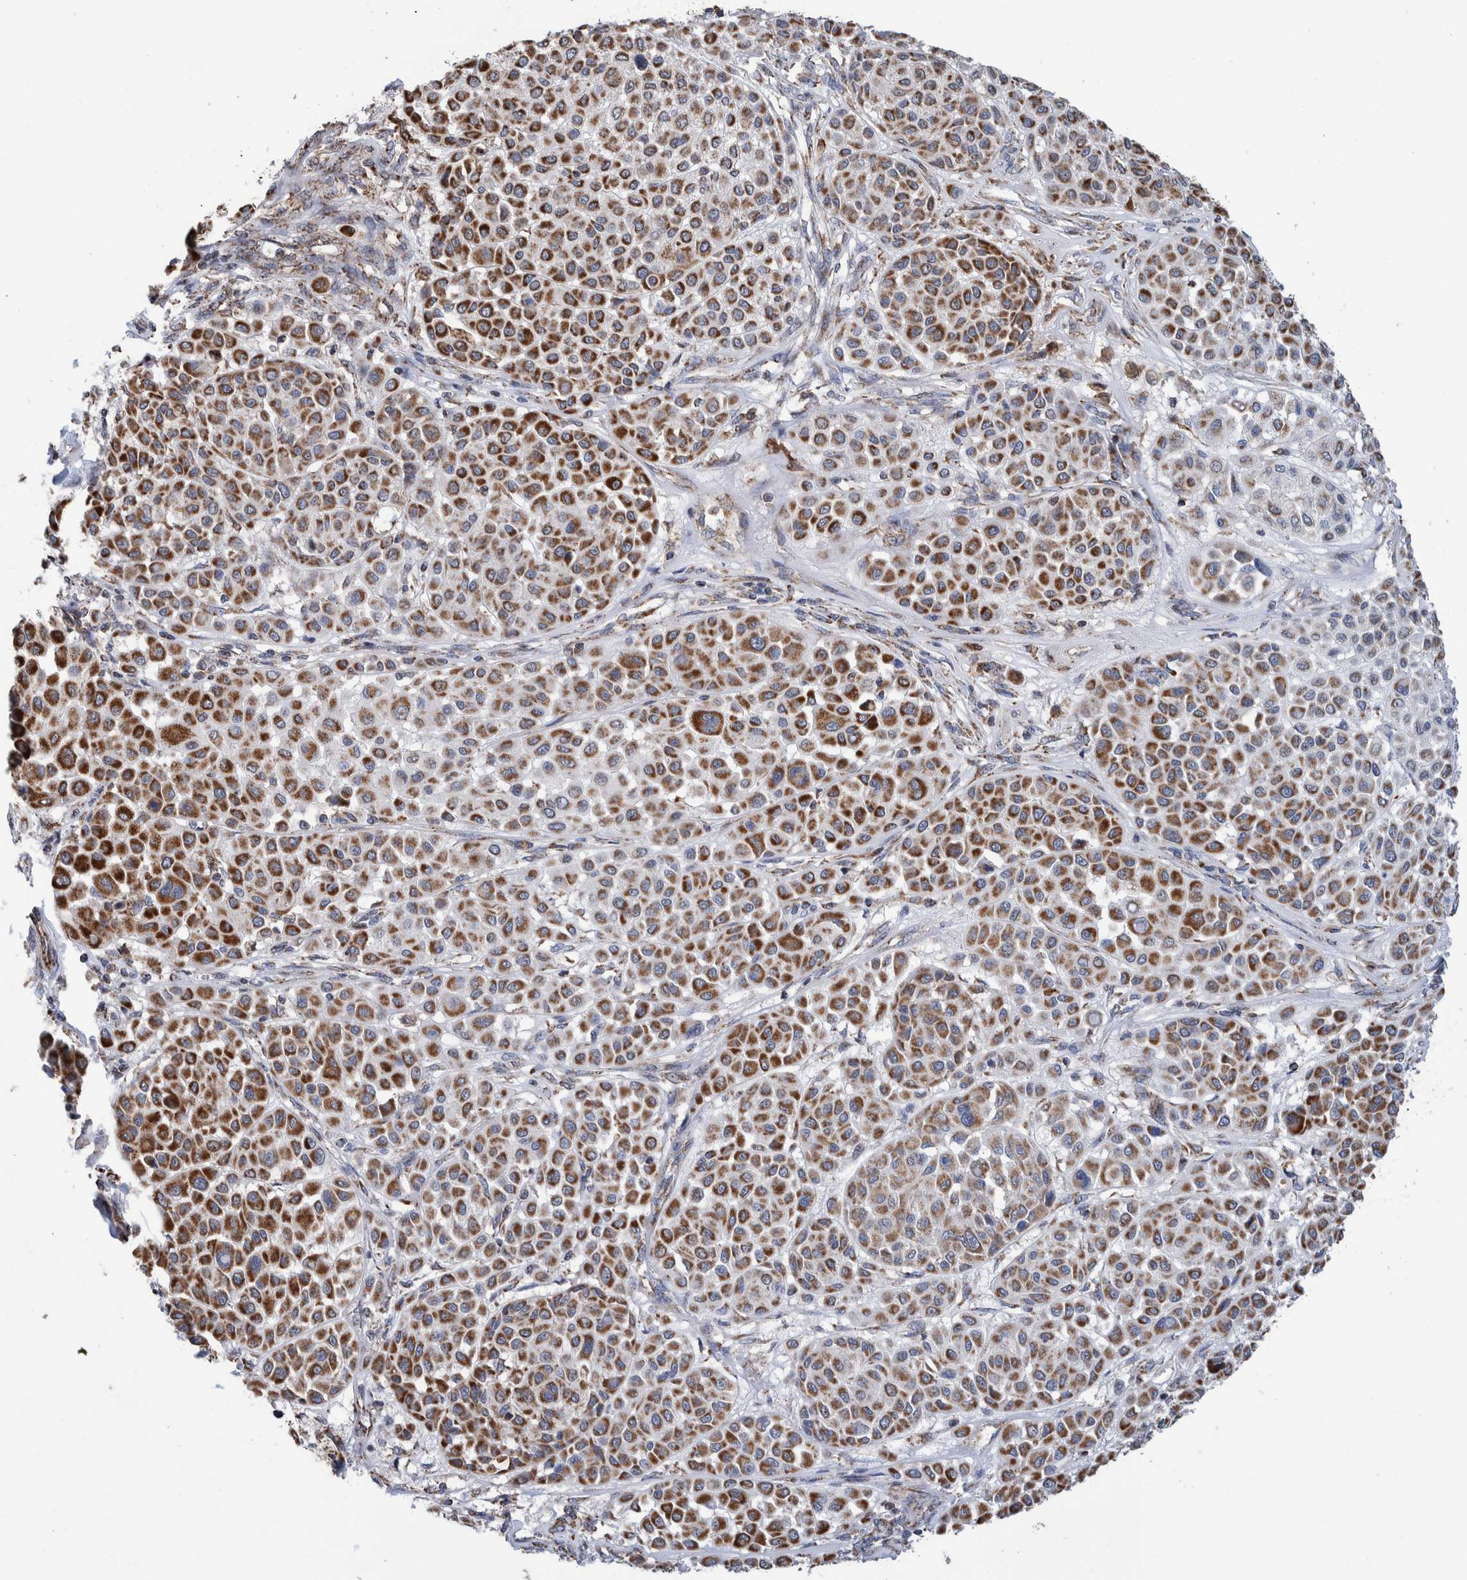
{"staining": {"intensity": "moderate", "quantity": ">75%", "location": "cytoplasmic/membranous"}, "tissue": "melanoma", "cell_type": "Tumor cells", "image_type": "cancer", "snomed": [{"axis": "morphology", "description": "Malignant melanoma, Metastatic site"}, {"axis": "topography", "description": "Soft tissue"}], "caption": "Moderate cytoplasmic/membranous expression for a protein is appreciated in approximately >75% of tumor cells of malignant melanoma (metastatic site) using IHC.", "gene": "DECR1", "patient": {"sex": "male", "age": 41}}